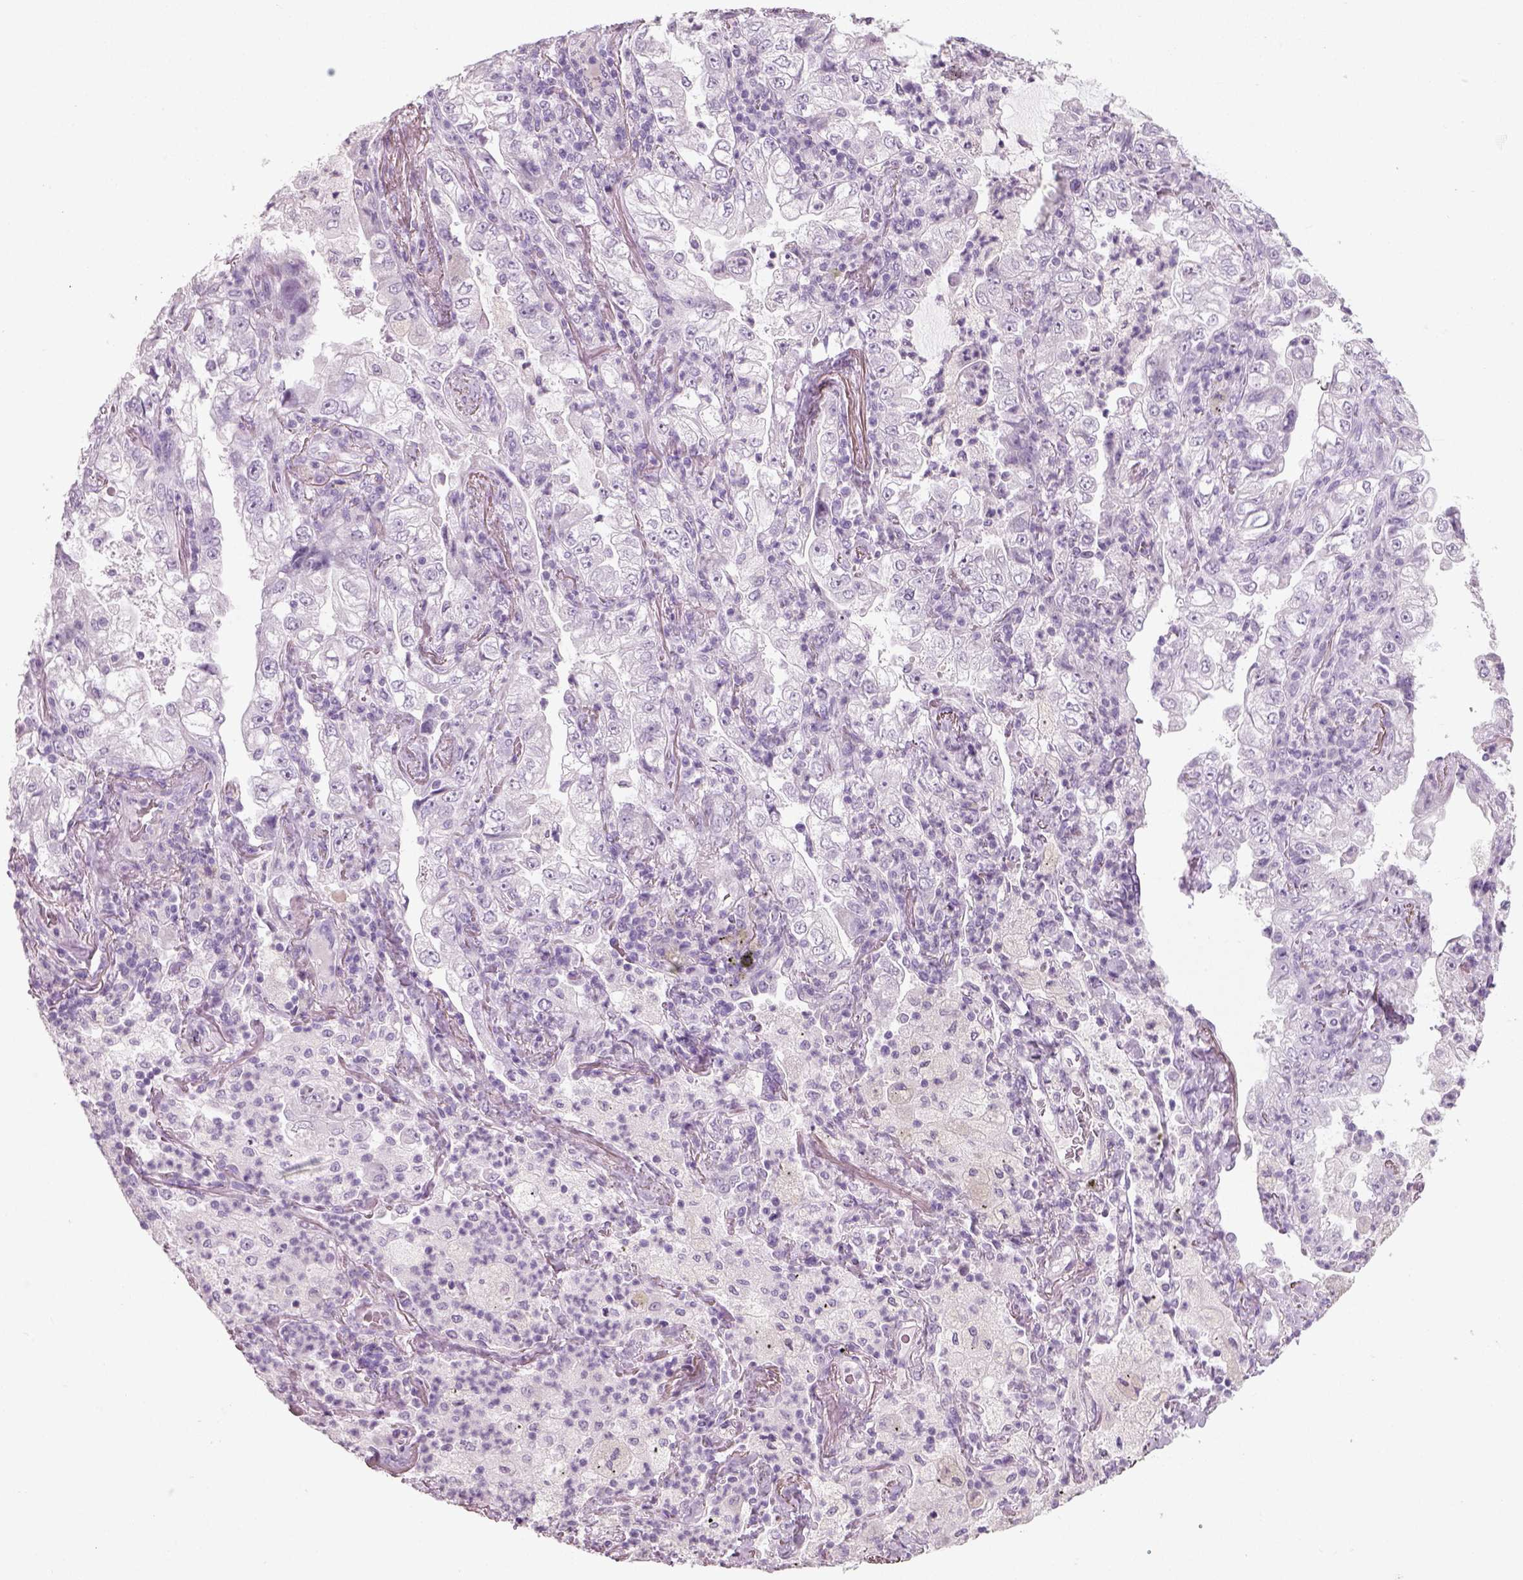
{"staining": {"intensity": "negative", "quantity": "none", "location": "none"}, "tissue": "lung cancer", "cell_type": "Tumor cells", "image_type": "cancer", "snomed": [{"axis": "morphology", "description": "Adenocarcinoma, NOS"}, {"axis": "topography", "description": "Lung"}], "caption": "Lung cancer stained for a protein using IHC reveals no staining tumor cells.", "gene": "SLC6A2", "patient": {"sex": "female", "age": 73}}